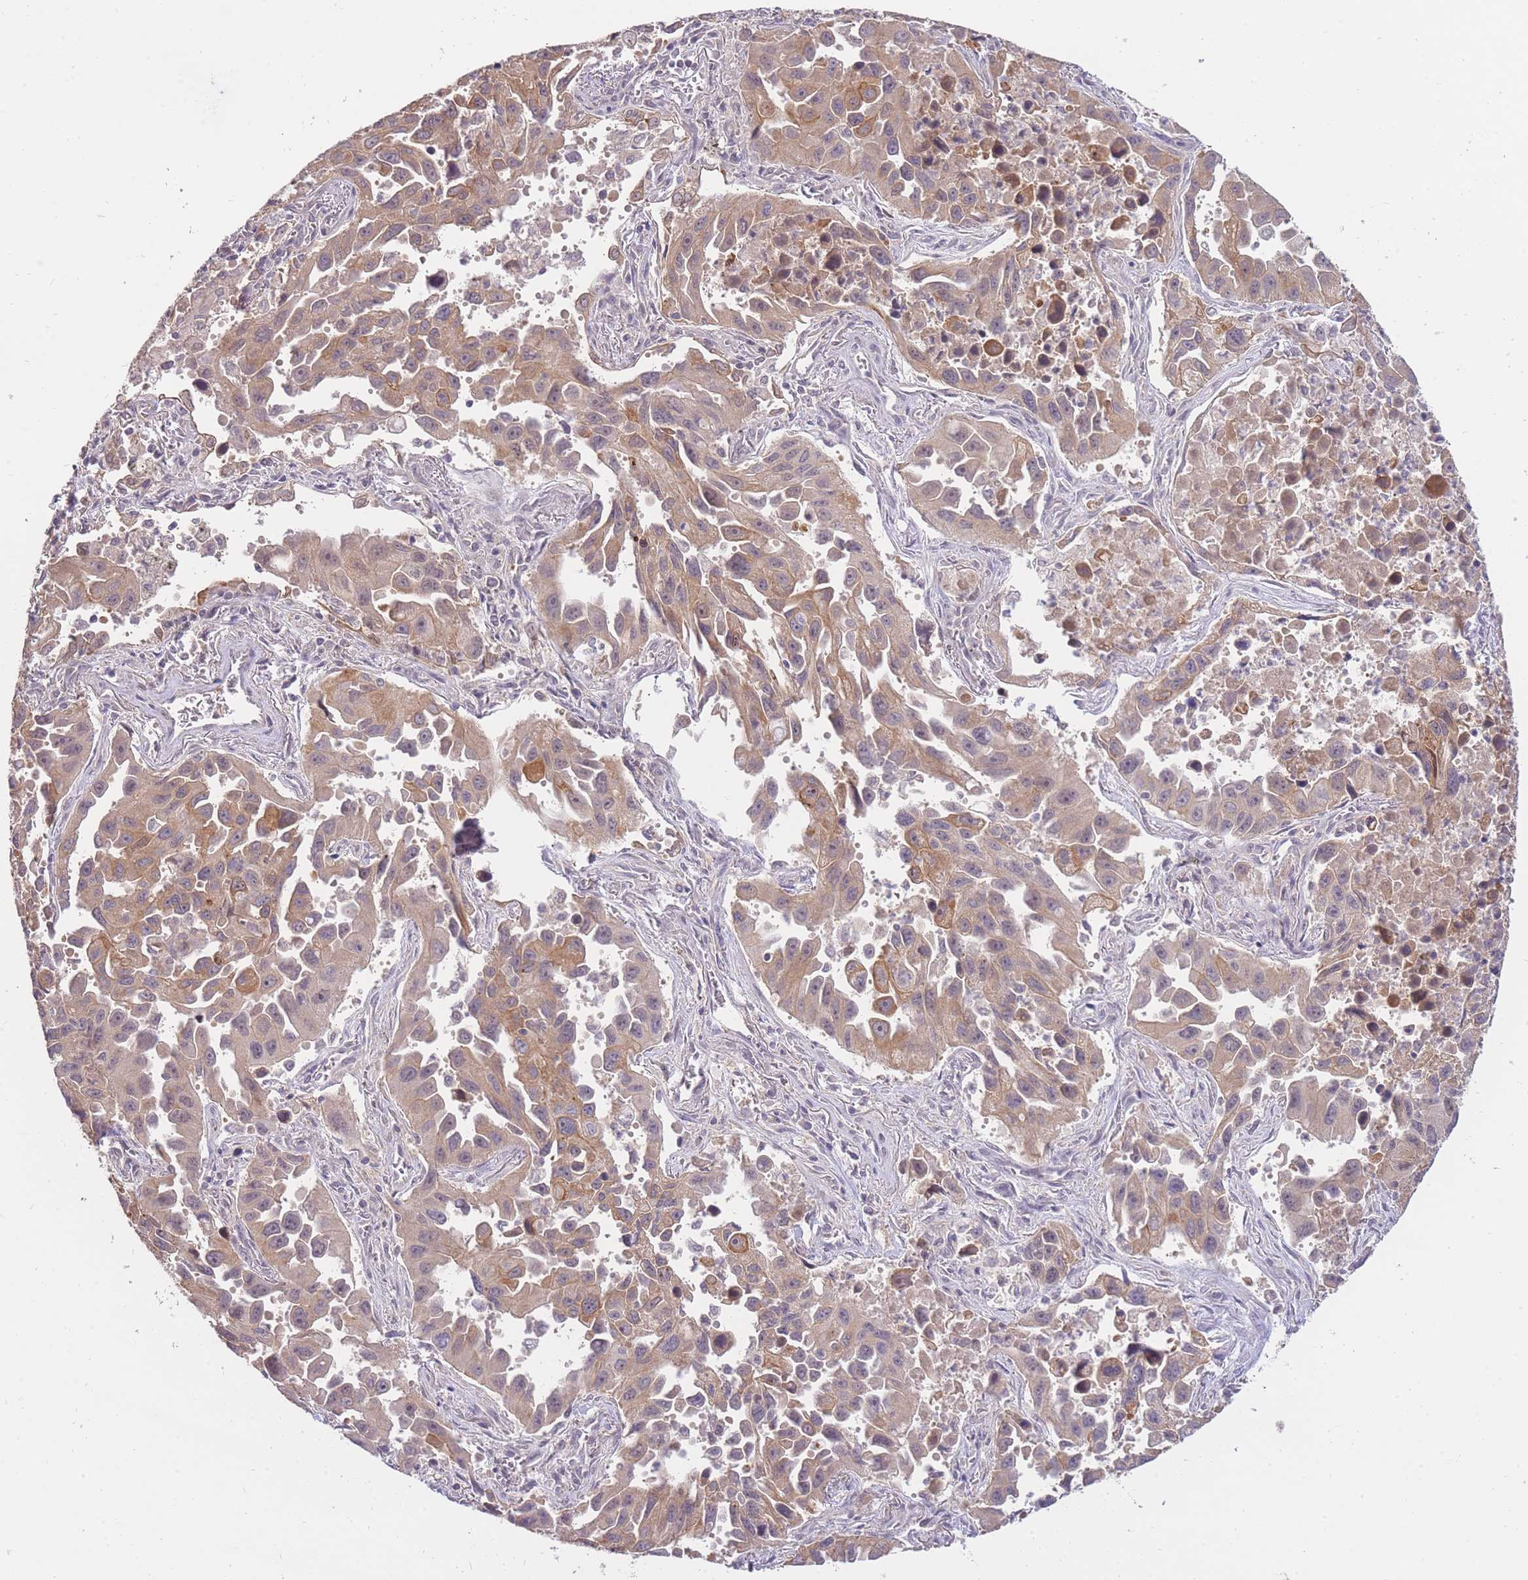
{"staining": {"intensity": "moderate", "quantity": ">75%", "location": "cytoplasmic/membranous"}, "tissue": "lung cancer", "cell_type": "Tumor cells", "image_type": "cancer", "snomed": [{"axis": "morphology", "description": "Adenocarcinoma, NOS"}, {"axis": "topography", "description": "Lung"}], "caption": "The image exhibits a brown stain indicating the presence of a protein in the cytoplasmic/membranous of tumor cells in adenocarcinoma (lung).", "gene": "SMC6", "patient": {"sex": "male", "age": 66}}